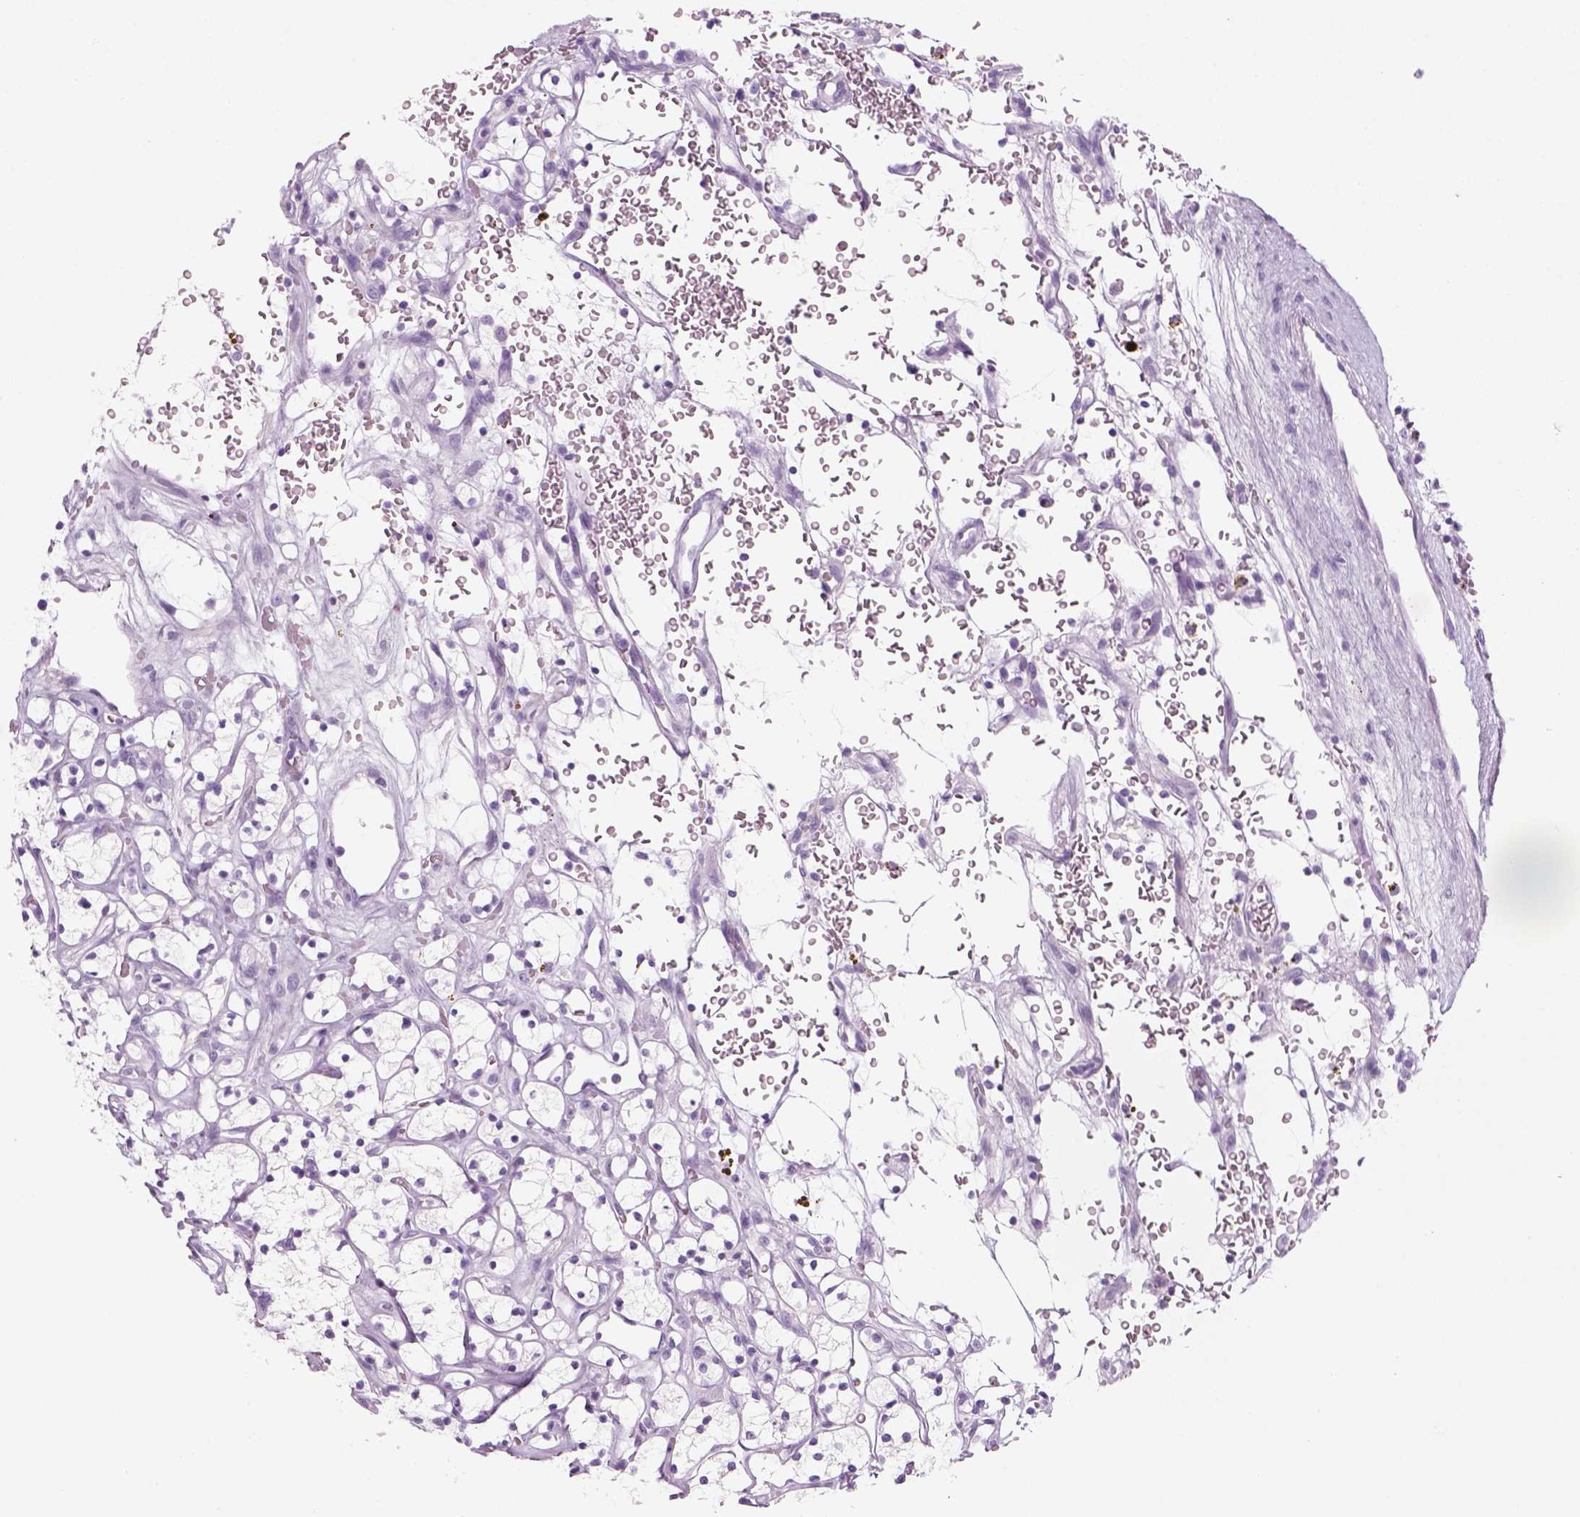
{"staining": {"intensity": "negative", "quantity": "none", "location": "none"}, "tissue": "renal cancer", "cell_type": "Tumor cells", "image_type": "cancer", "snomed": [{"axis": "morphology", "description": "Adenocarcinoma, NOS"}, {"axis": "topography", "description": "Kidney"}], "caption": "An IHC image of adenocarcinoma (renal) is shown. There is no staining in tumor cells of adenocarcinoma (renal). (Brightfield microscopy of DAB immunohistochemistry at high magnification).", "gene": "KRTAP11-1", "patient": {"sex": "female", "age": 64}}